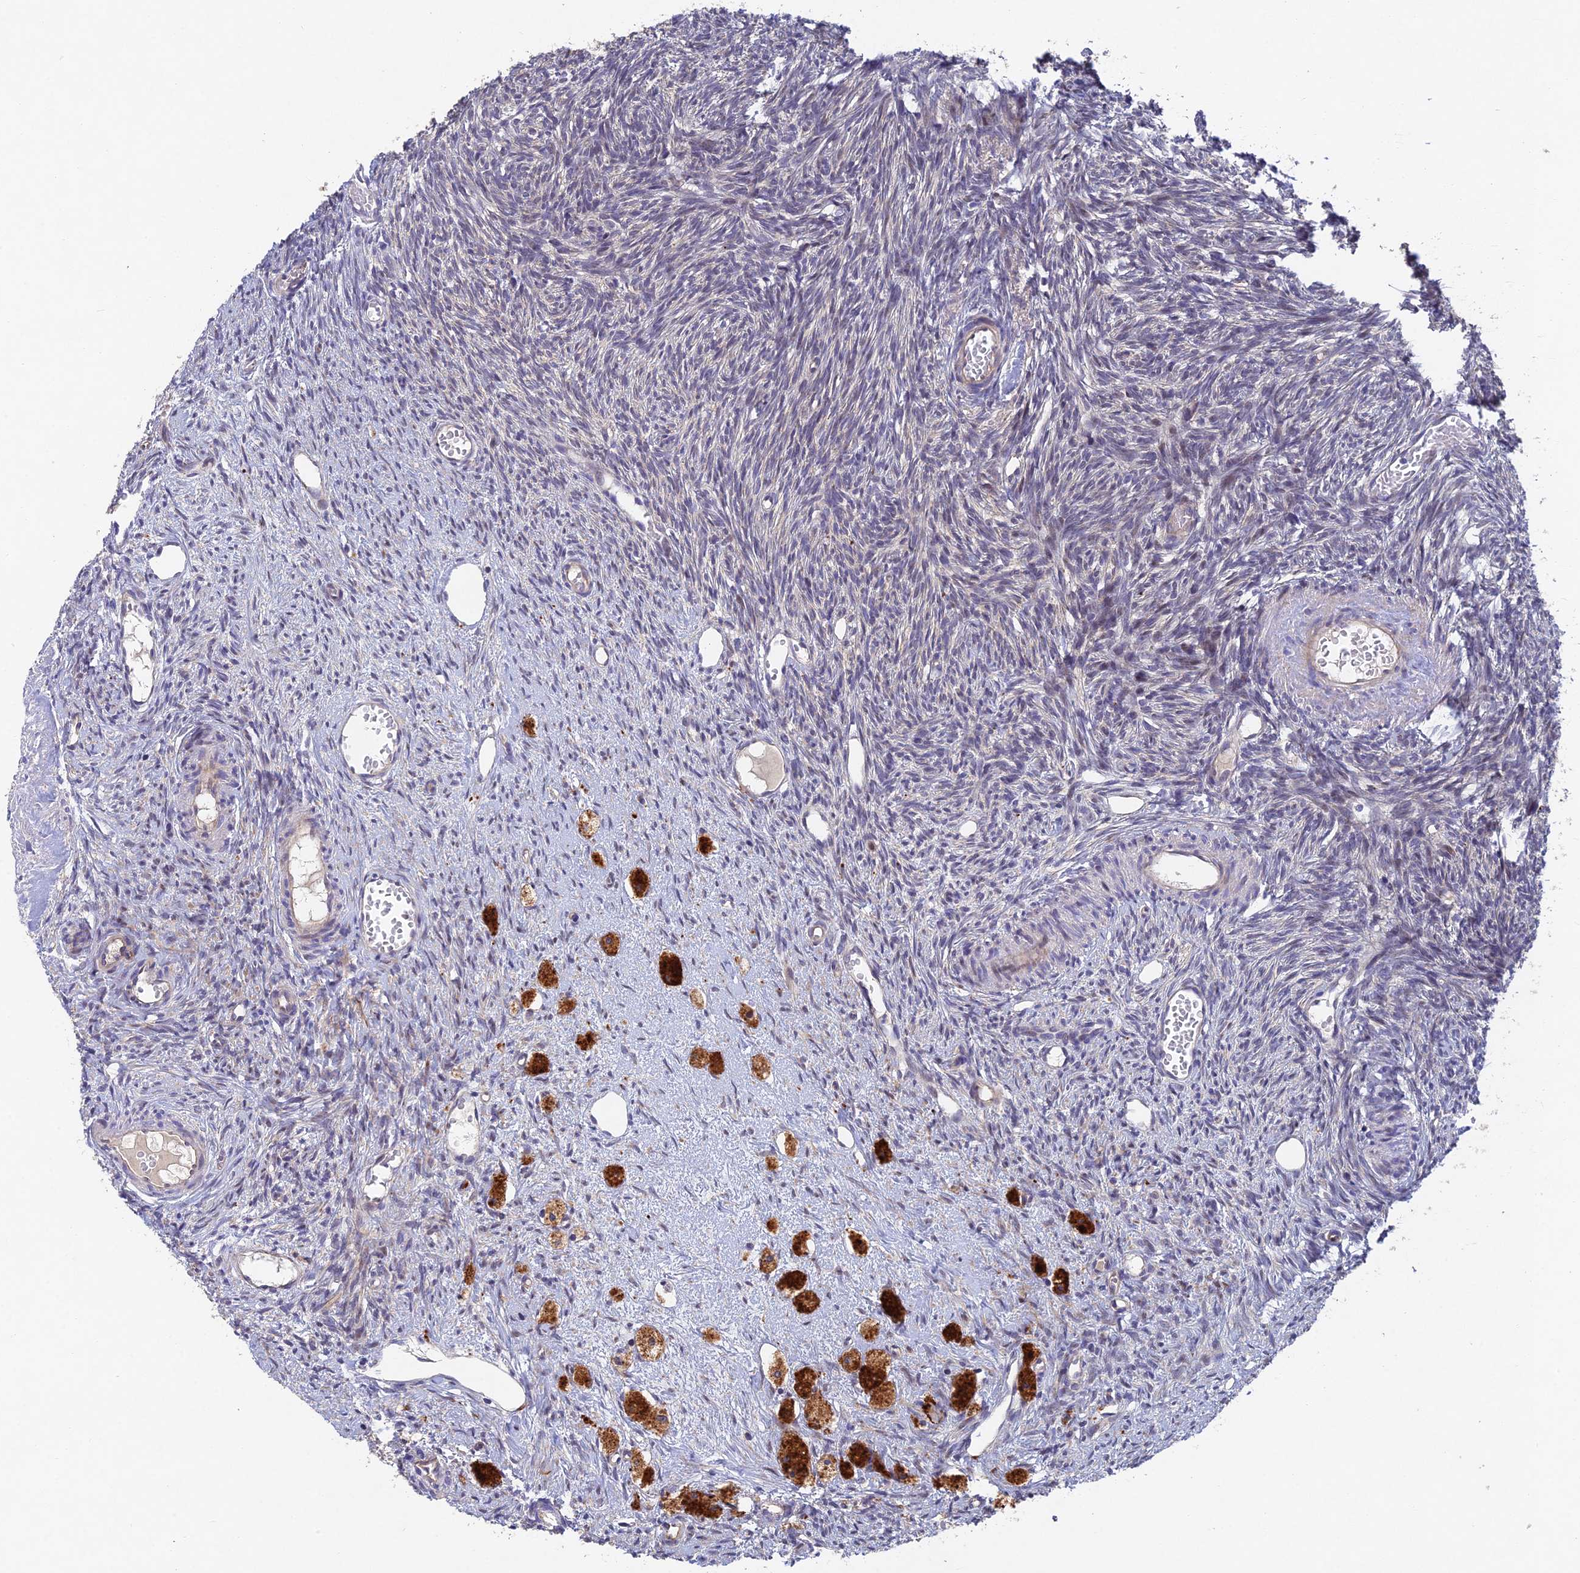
{"staining": {"intensity": "weak", "quantity": ">75%", "location": "cytoplasmic/membranous"}, "tissue": "ovary", "cell_type": "Follicle cells", "image_type": "normal", "snomed": [{"axis": "morphology", "description": "Normal tissue, NOS"}, {"axis": "topography", "description": "Ovary"}], "caption": "Follicle cells demonstrate low levels of weak cytoplasmic/membranous positivity in approximately >75% of cells in unremarkable ovary.", "gene": "NSMCE1", "patient": {"sex": "female", "age": 51}}